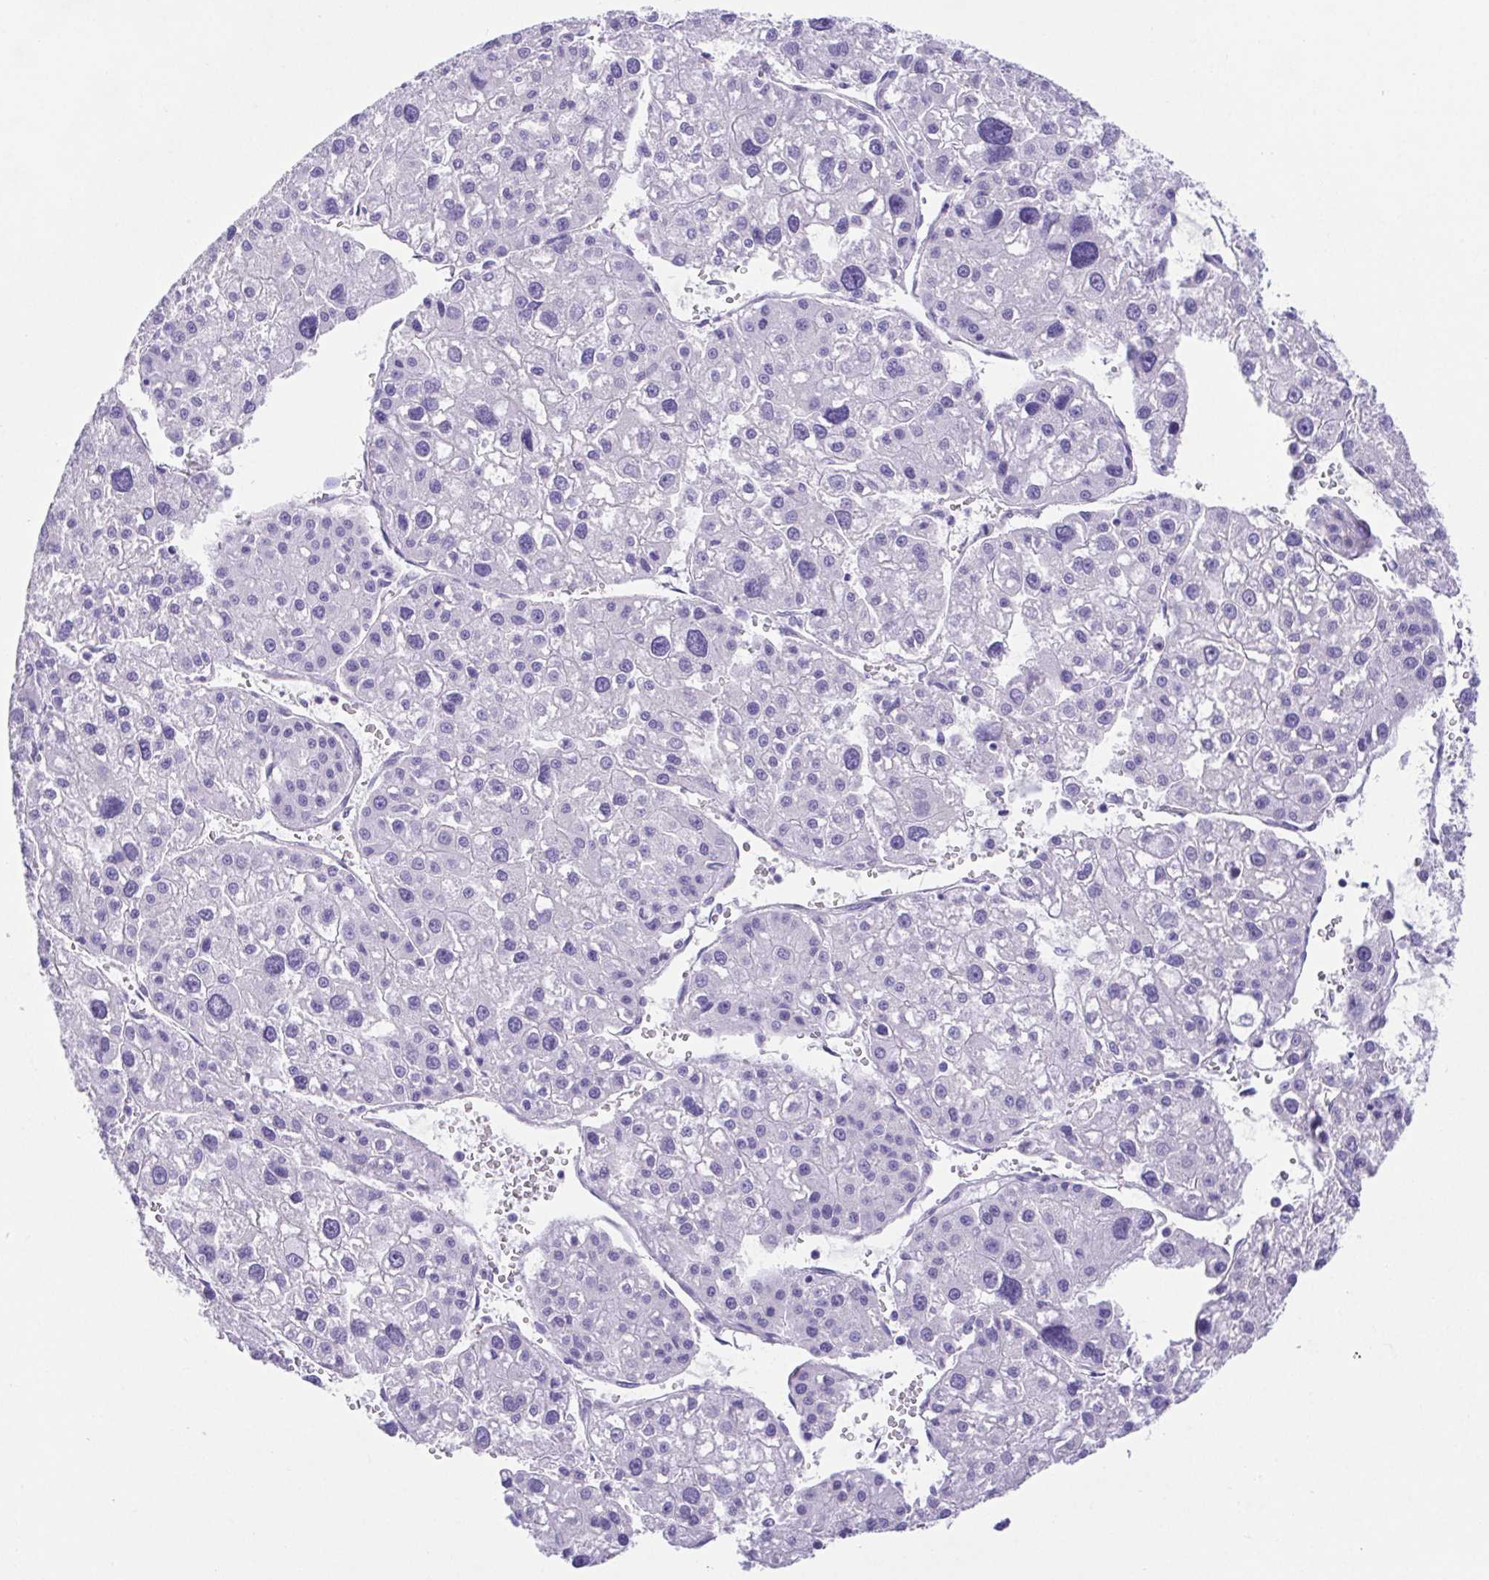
{"staining": {"intensity": "negative", "quantity": "none", "location": "none"}, "tissue": "liver cancer", "cell_type": "Tumor cells", "image_type": "cancer", "snomed": [{"axis": "morphology", "description": "Carcinoma, Hepatocellular, NOS"}, {"axis": "topography", "description": "Liver"}], "caption": "DAB immunohistochemical staining of liver cancer (hepatocellular carcinoma) demonstrates no significant positivity in tumor cells.", "gene": "SPATA4", "patient": {"sex": "male", "age": 73}}